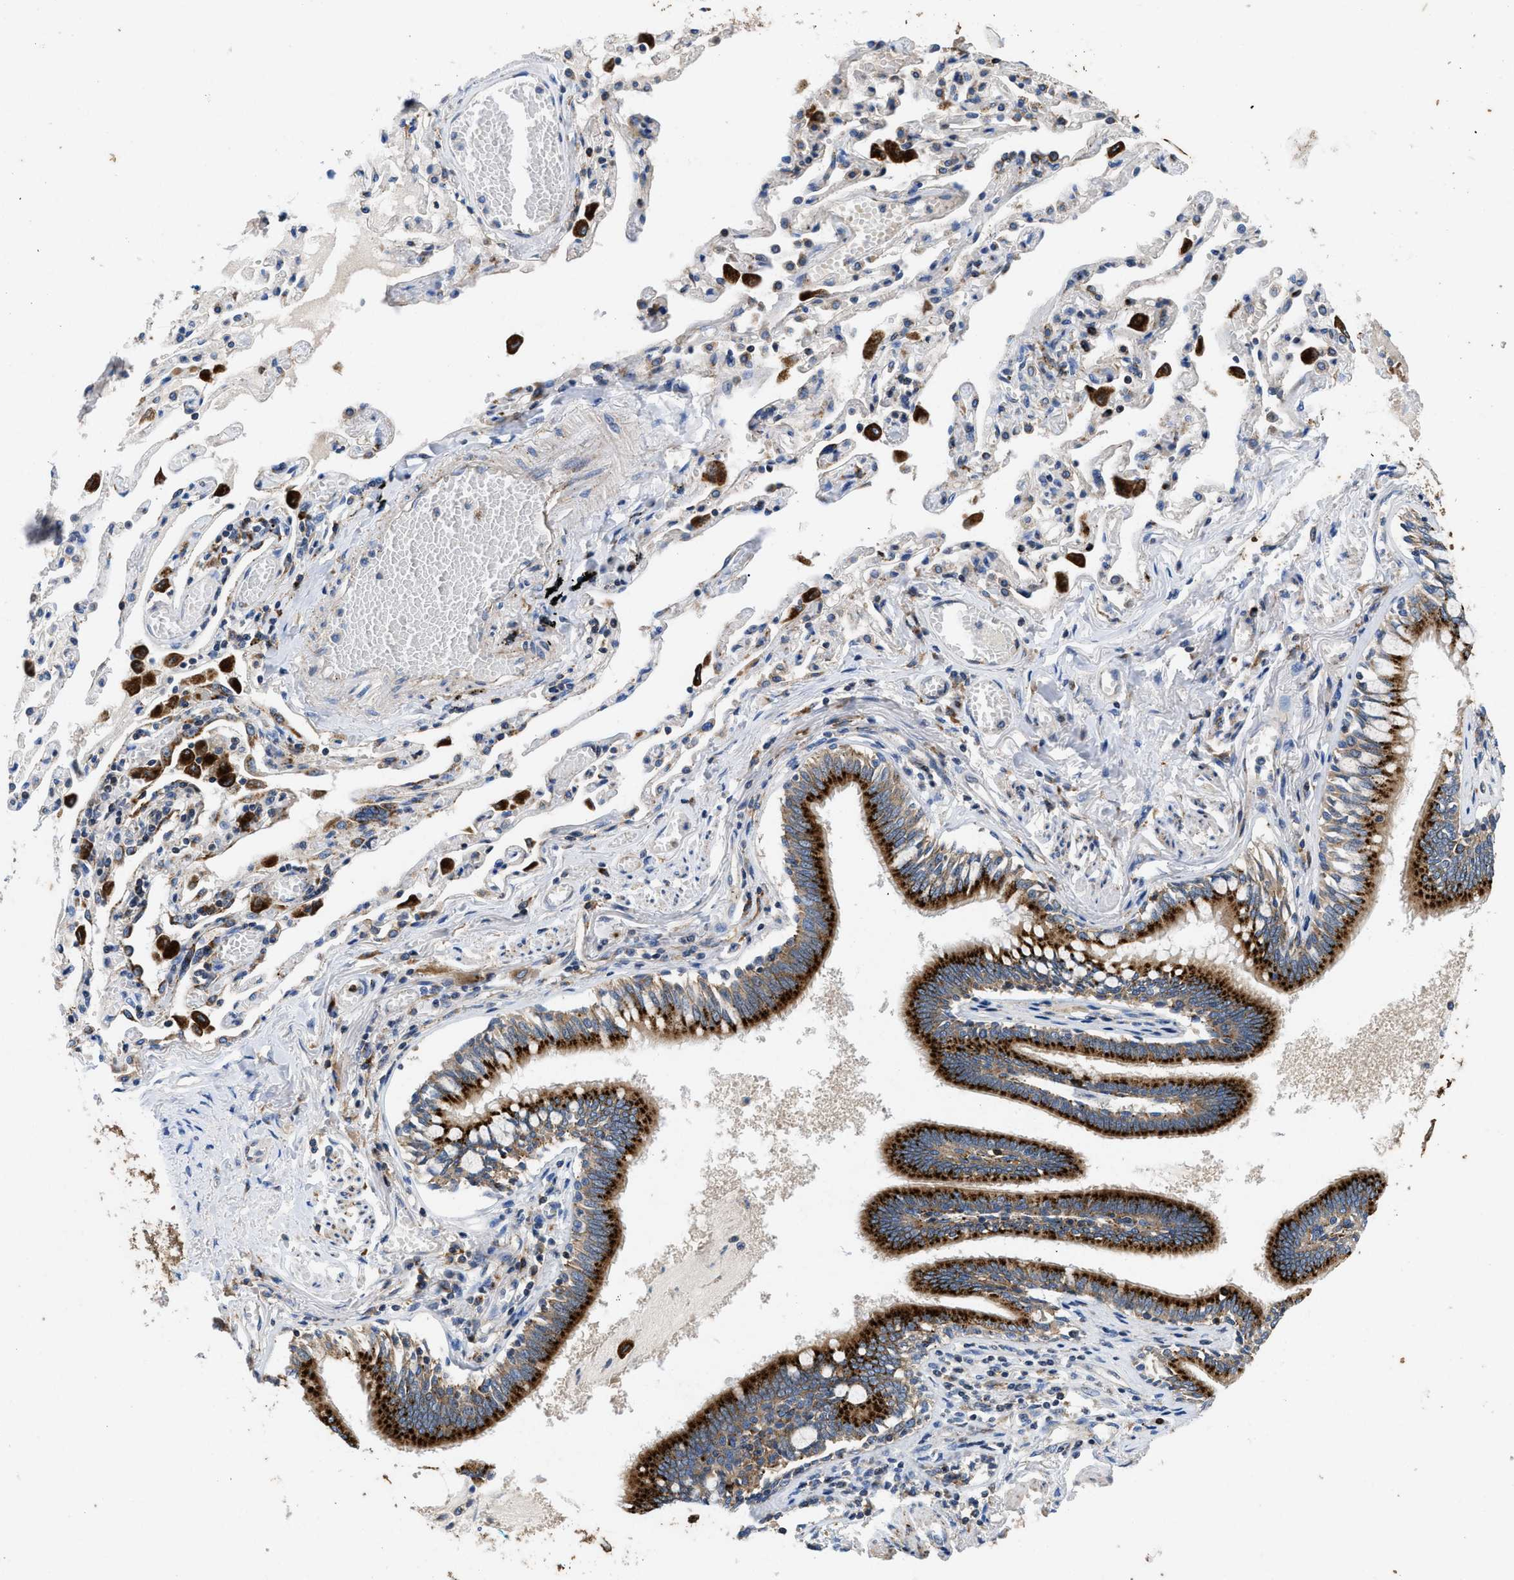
{"staining": {"intensity": "strong", "quantity": ">75%", "location": "cytoplasmic/membranous"}, "tissue": "bronchus", "cell_type": "Respiratory epithelial cells", "image_type": "normal", "snomed": [{"axis": "morphology", "description": "Normal tissue, NOS"}, {"axis": "morphology", "description": "Inflammation, NOS"}, {"axis": "topography", "description": "Cartilage tissue"}, {"axis": "topography", "description": "Lung"}], "caption": "Protein expression analysis of benign bronchus shows strong cytoplasmic/membranous staining in about >75% of respiratory epithelial cells. The protein of interest is shown in brown color, while the nuclei are stained blue.", "gene": "ENPP4", "patient": {"sex": "male", "age": 71}}